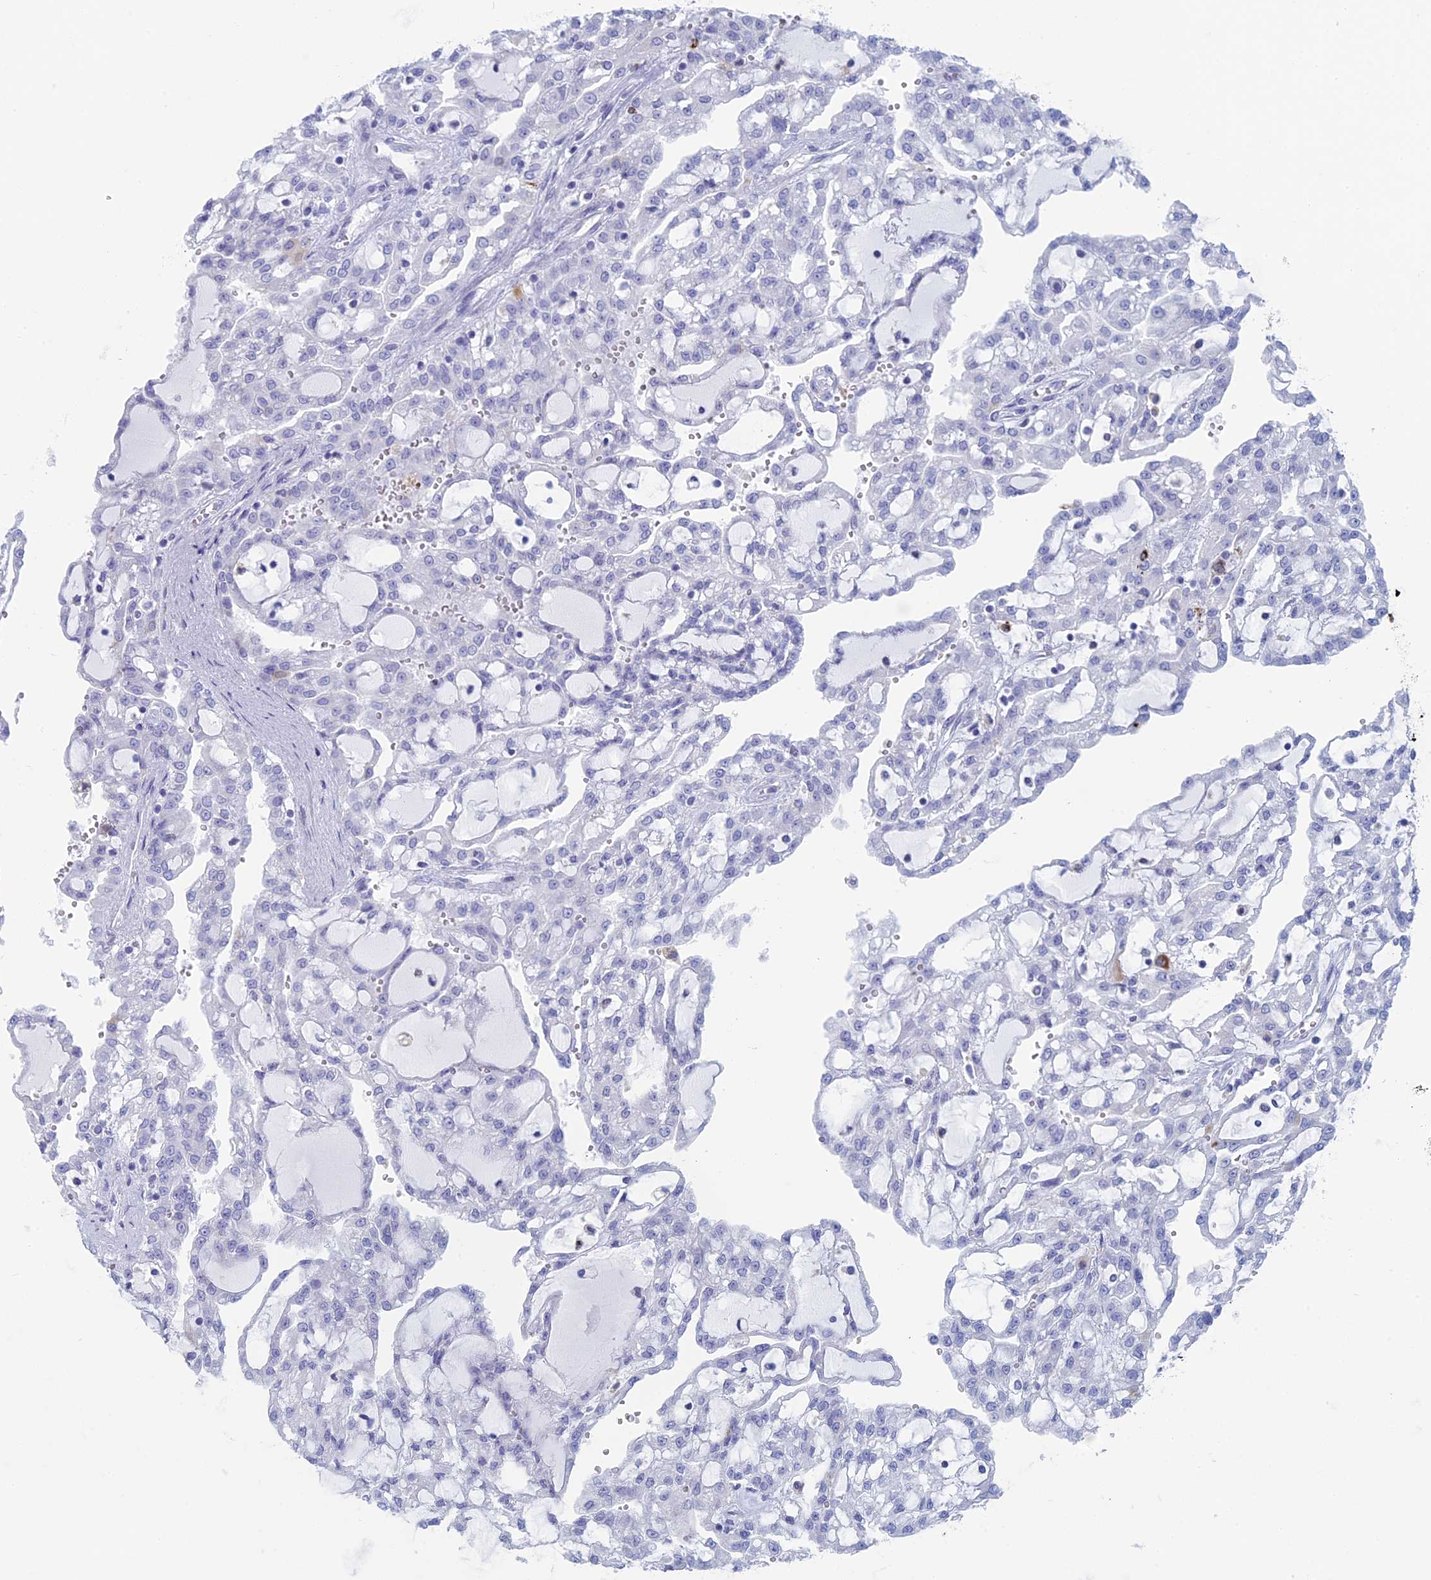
{"staining": {"intensity": "negative", "quantity": "none", "location": "none"}, "tissue": "renal cancer", "cell_type": "Tumor cells", "image_type": "cancer", "snomed": [{"axis": "morphology", "description": "Adenocarcinoma, NOS"}, {"axis": "topography", "description": "Kidney"}], "caption": "This image is of adenocarcinoma (renal) stained with immunohistochemistry (IHC) to label a protein in brown with the nuclei are counter-stained blue. There is no expression in tumor cells. The staining is performed using DAB brown chromogen with nuclei counter-stained in using hematoxylin.", "gene": "ALMS1", "patient": {"sex": "male", "age": 63}}